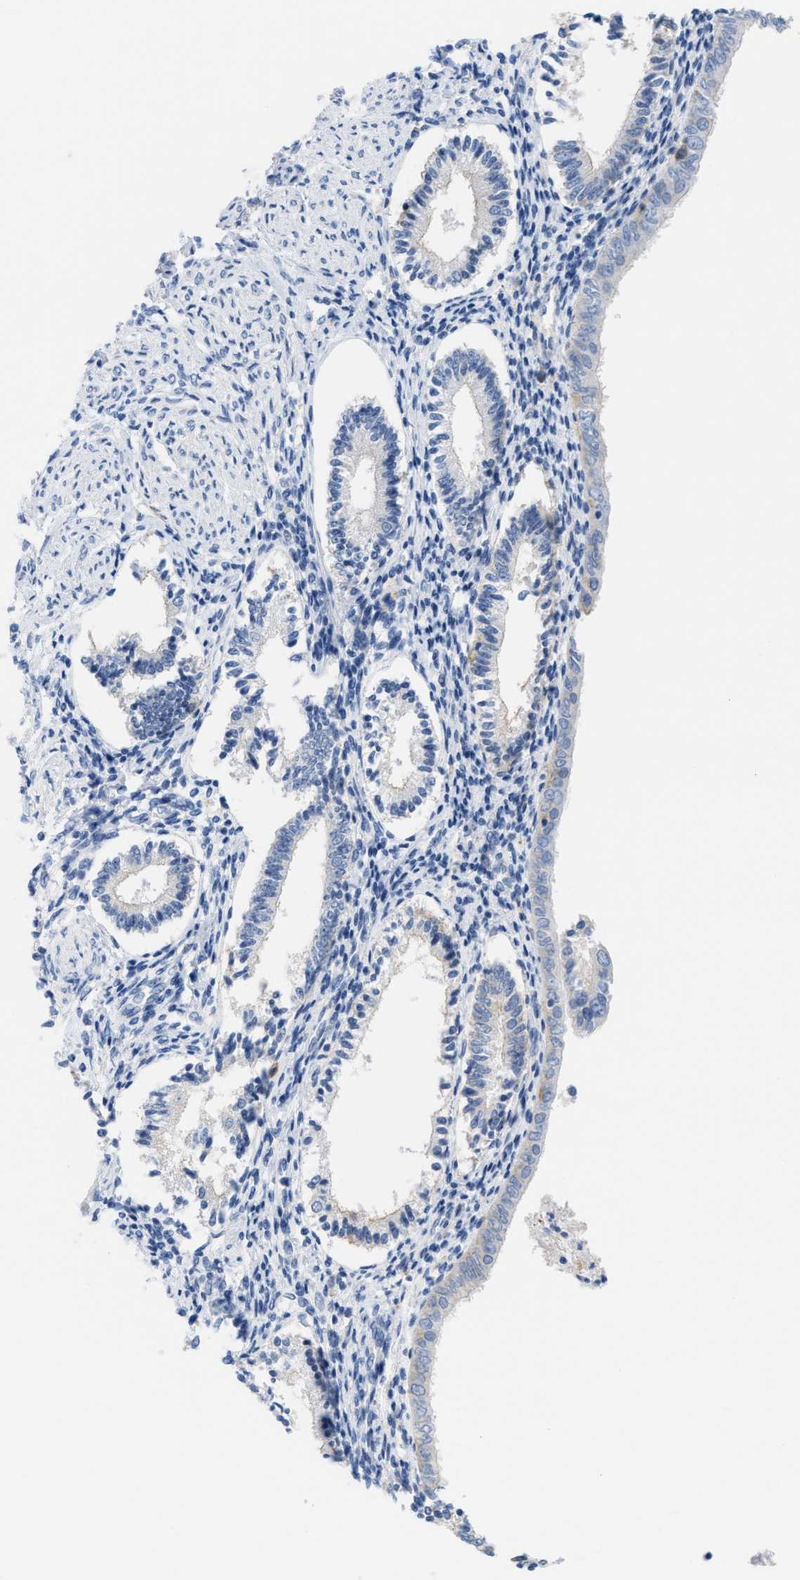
{"staining": {"intensity": "negative", "quantity": "none", "location": "none"}, "tissue": "endometrium", "cell_type": "Cells in endometrial stroma", "image_type": "normal", "snomed": [{"axis": "morphology", "description": "Normal tissue, NOS"}, {"axis": "topography", "description": "Endometrium"}], "caption": "An immunohistochemistry image of normal endometrium is shown. There is no staining in cells in endometrial stroma of endometrium.", "gene": "SLC3A2", "patient": {"sex": "female", "age": 42}}